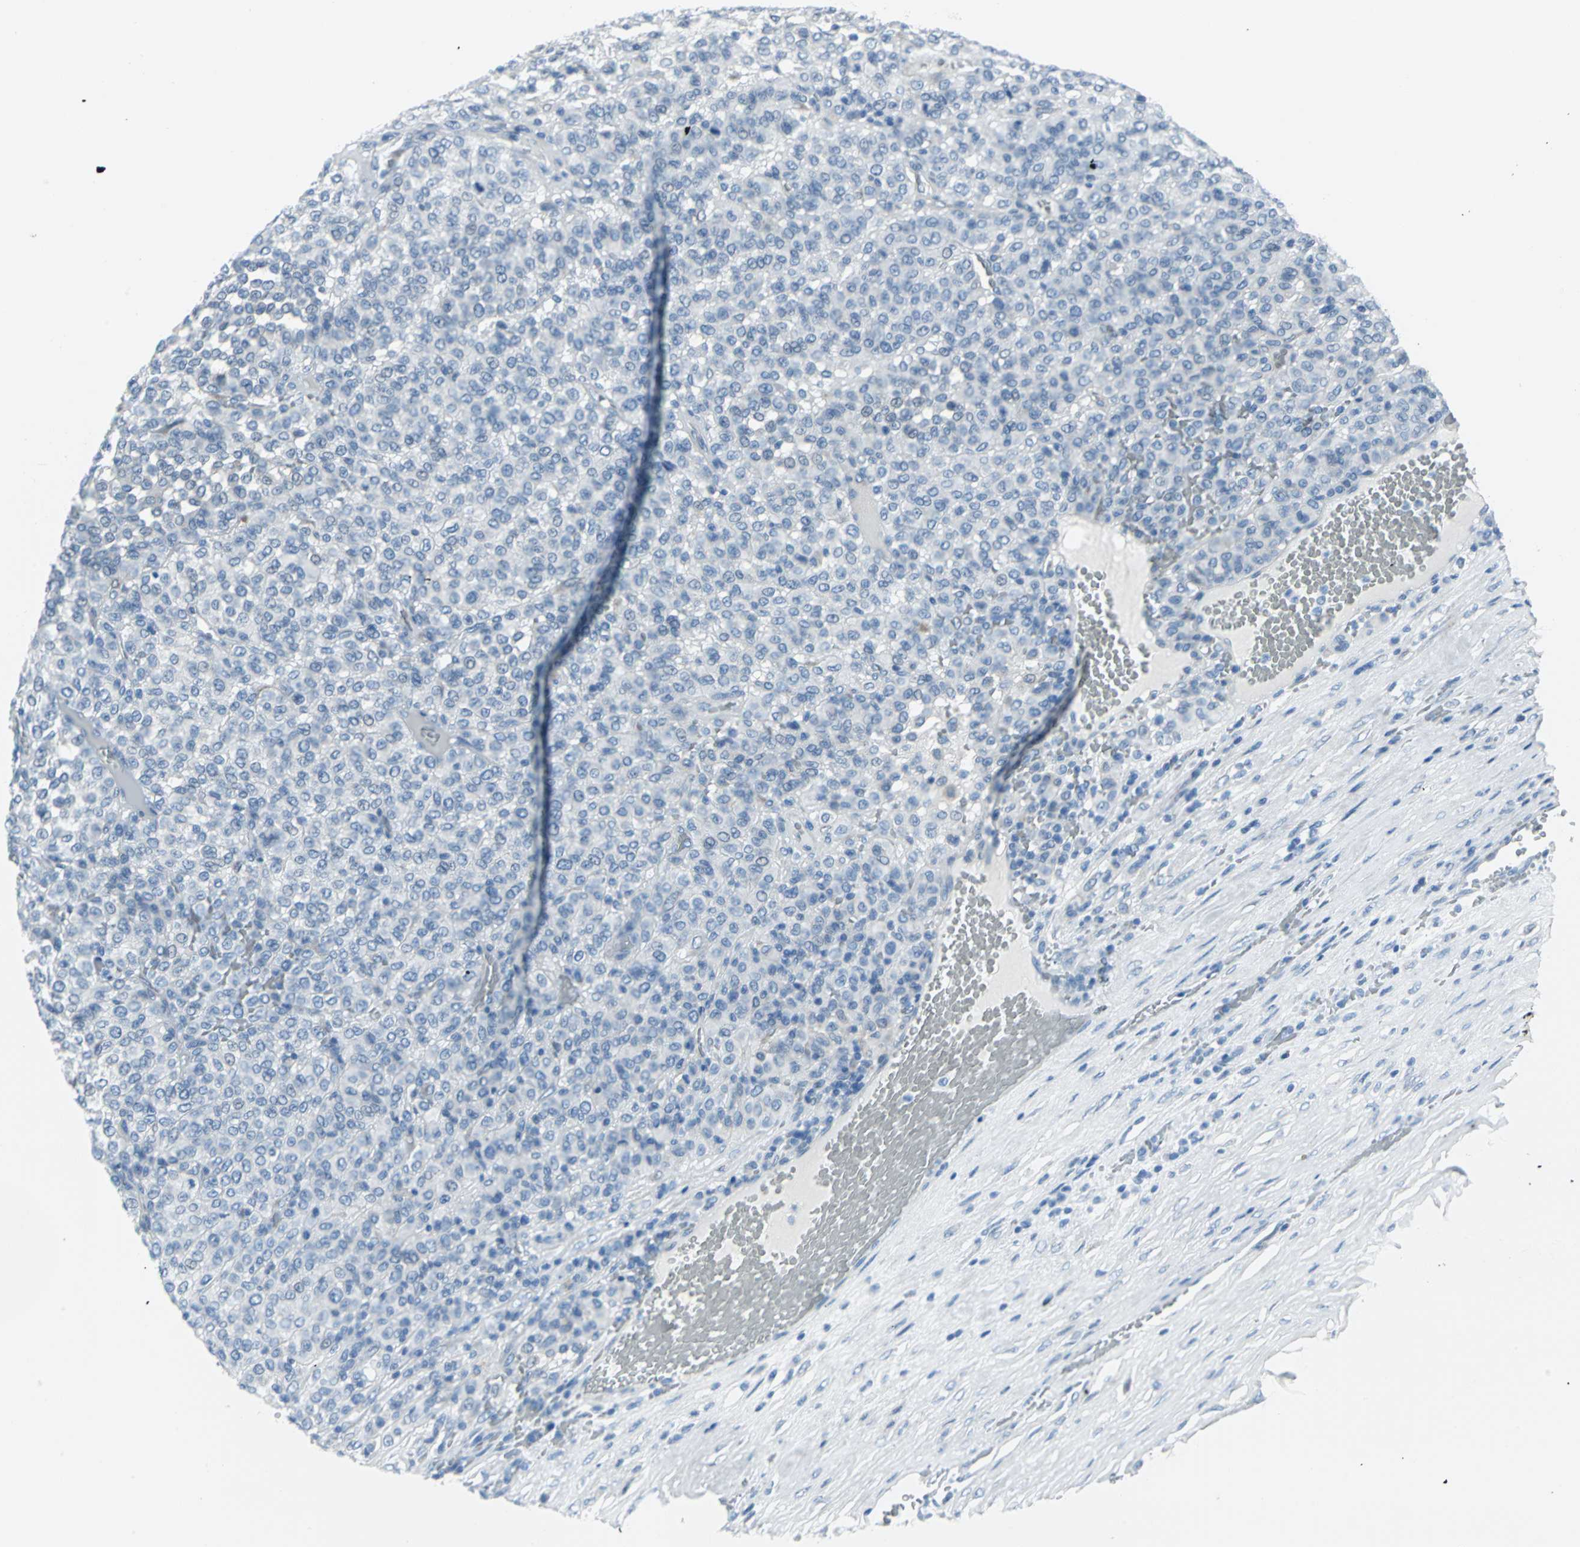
{"staining": {"intensity": "negative", "quantity": "none", "location": "none"}, "tissue": "melanoma", "cell_type": "Tumor cells", "image_type": "cancer", "snomed": [{"axis": "morphology", "description": "Malignant melanoma, Metastatic site"}, {"axis": "topography", "description": "Pancreas"}], "caption": "Immunohistochemistry (IHC) histopathology image of human melanoma stained for a protein (brown), which reveals no staining in tumor cells.", "gene": "CYB5A", "patient": {"sex": "female", "age": 30}}